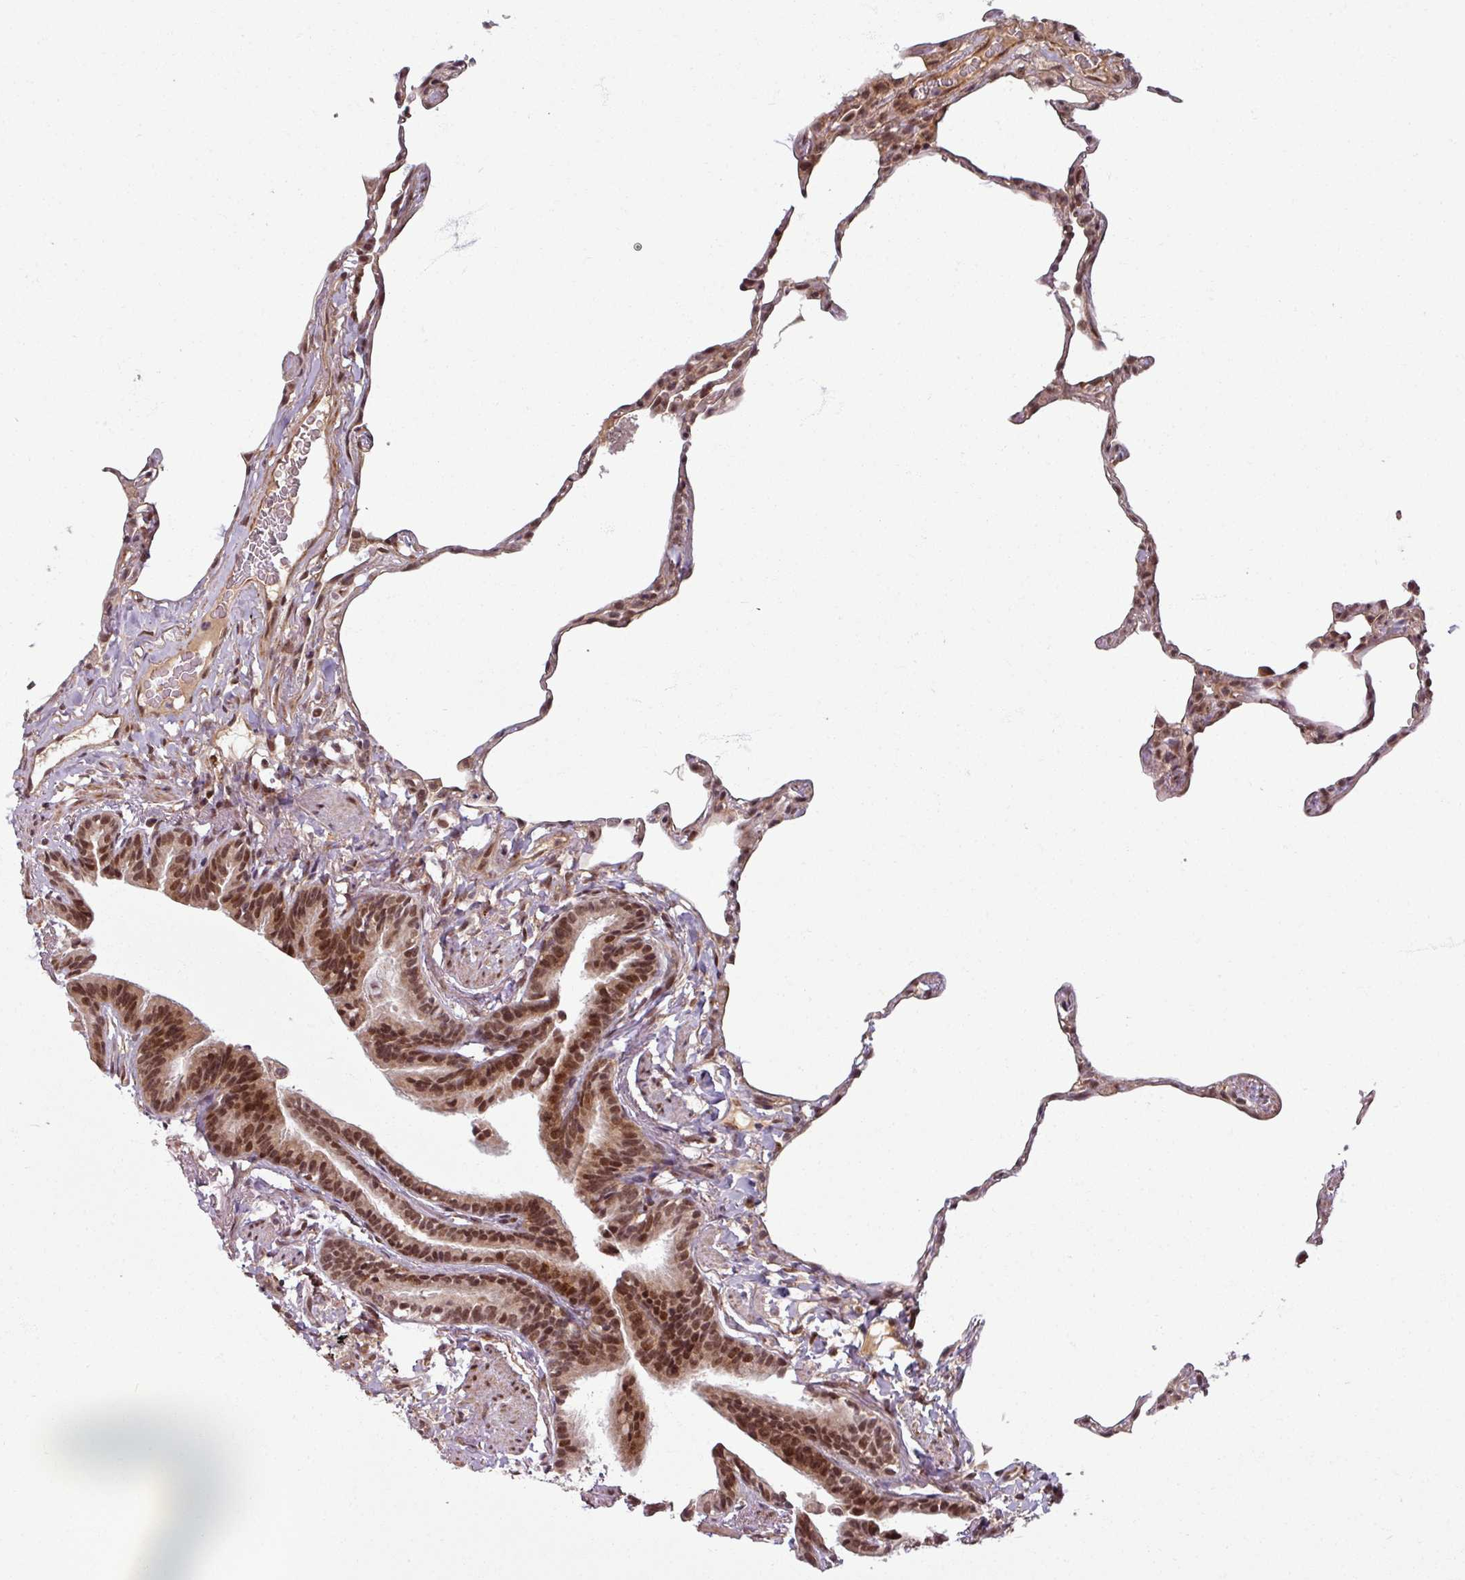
{"staining": {"intensity": "moderate", "quantity": "25%-75%", "location": "nuclear"}, "tissue": "lung", "cell_type": "Alveolar cells", "image_type": "normal", "snomed": [{"axis": "morphology", "description": "Normal tissue, NOS"}, {"axis": "topography", "description": "Lung"}], "caption": "IHC histopathology image of normal human lung stained for a protein (brown), which reveals medium levels of moderate nuclear staining in about 25%-75% of alveolar cells.", "gene": "SWI5", "patient": {"sex": "female", "age": 57}}